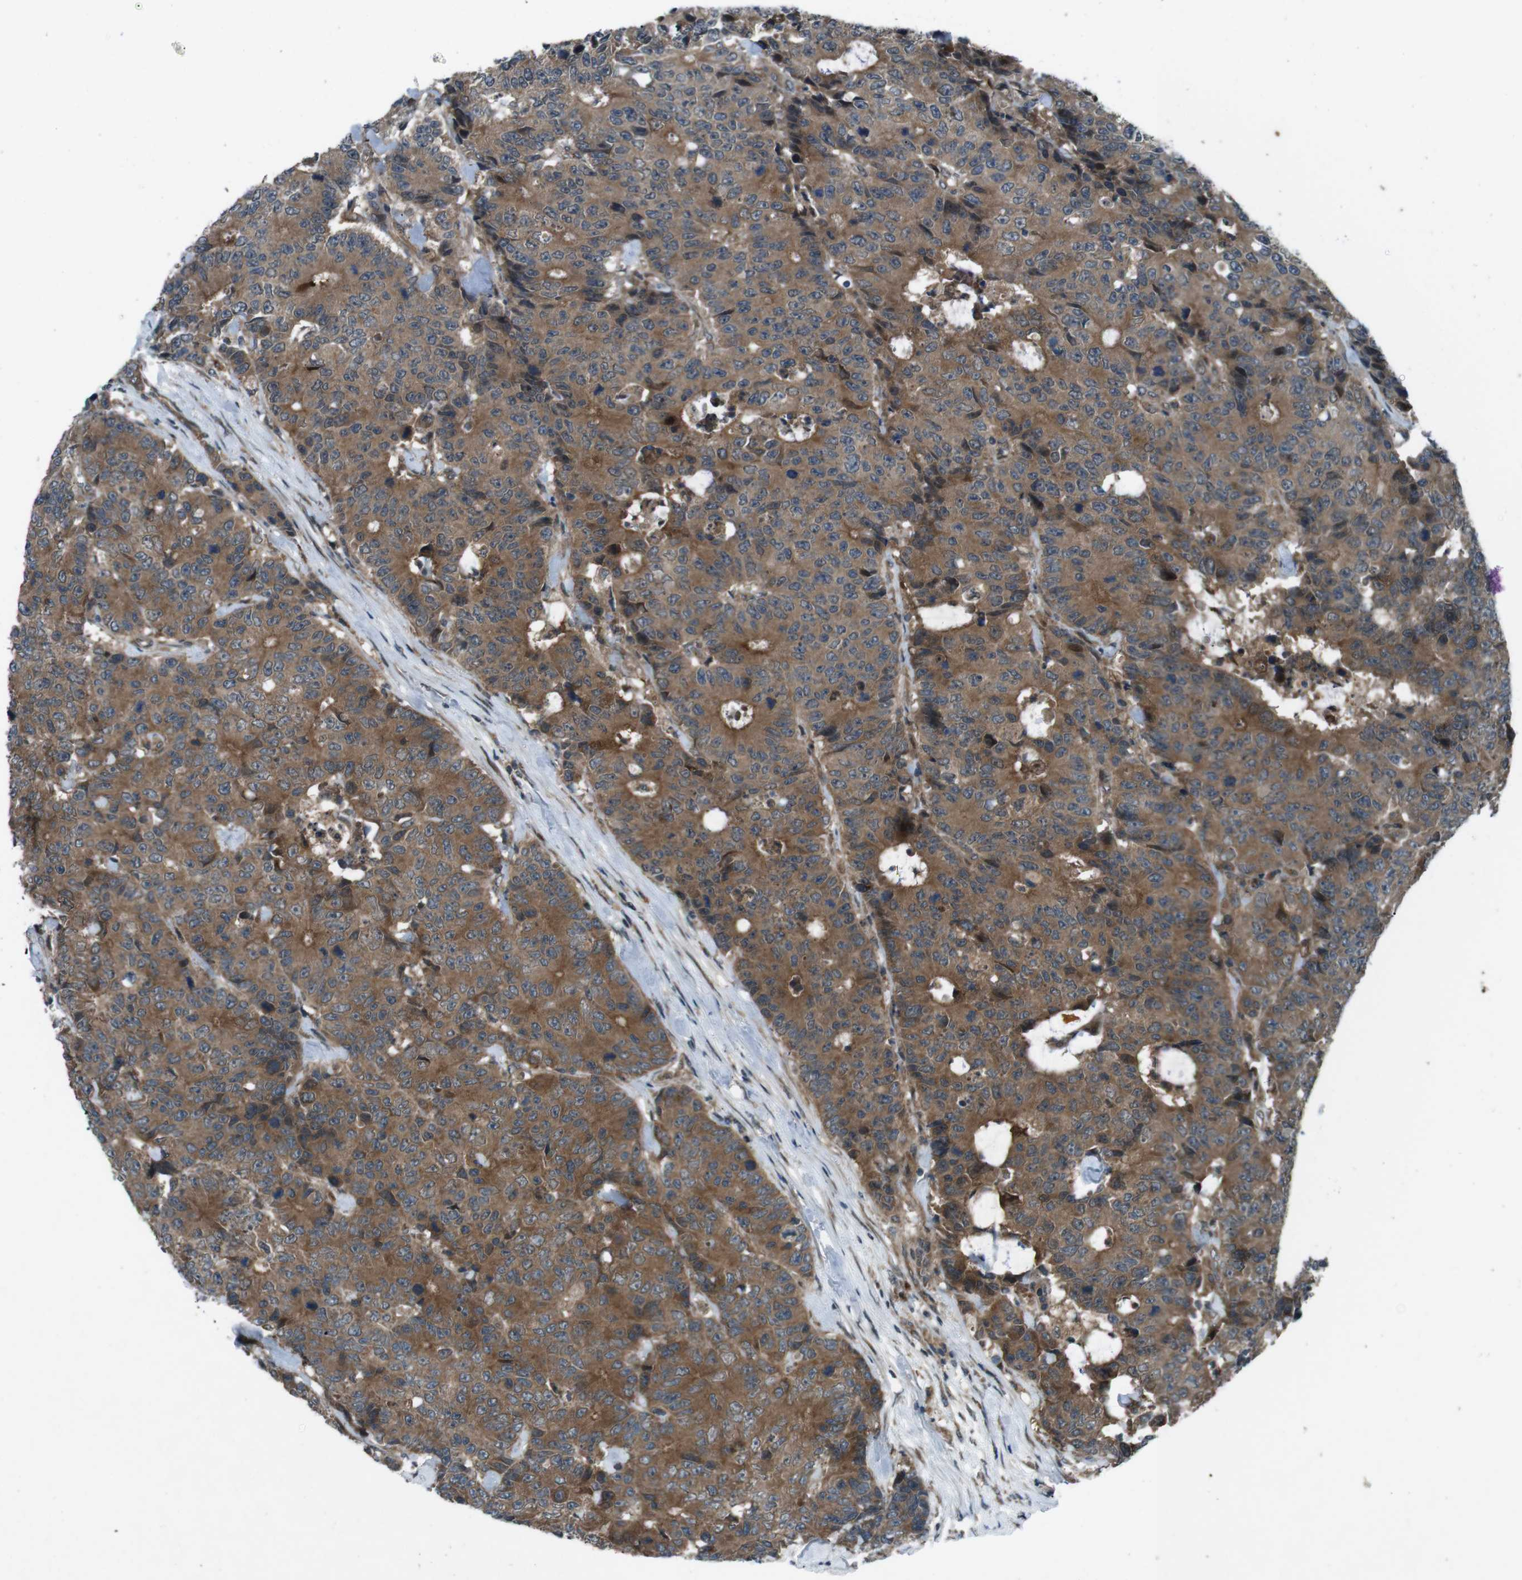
{"staining": {"intensity": "moderate", "quantity": ">75%", "location": "cytoplasmic/membranous"}, "tissue": "colorectal cancer", "cell_type": "Tumor cells", "image_type": "cancer", "snomed": [{"axis": "morphology", "description": "Adenocarcinoma, NOS"}, {"axis": "topography", "description": "Colon"}], "caption": "Colorectal cancer stained with immunohistochemistry (IHC) demonstrates moderate cytoplasmic/membranous positivity in approximately >75% of tumor cells. Using DAB (3,3'-diaminobenzidine) (brown) and hematoxylin (blue) stains, captured at high magnification using brightfield microscopy.", "gene": "SLC27A4", "patient": {"sex": "female", "age": 86}}